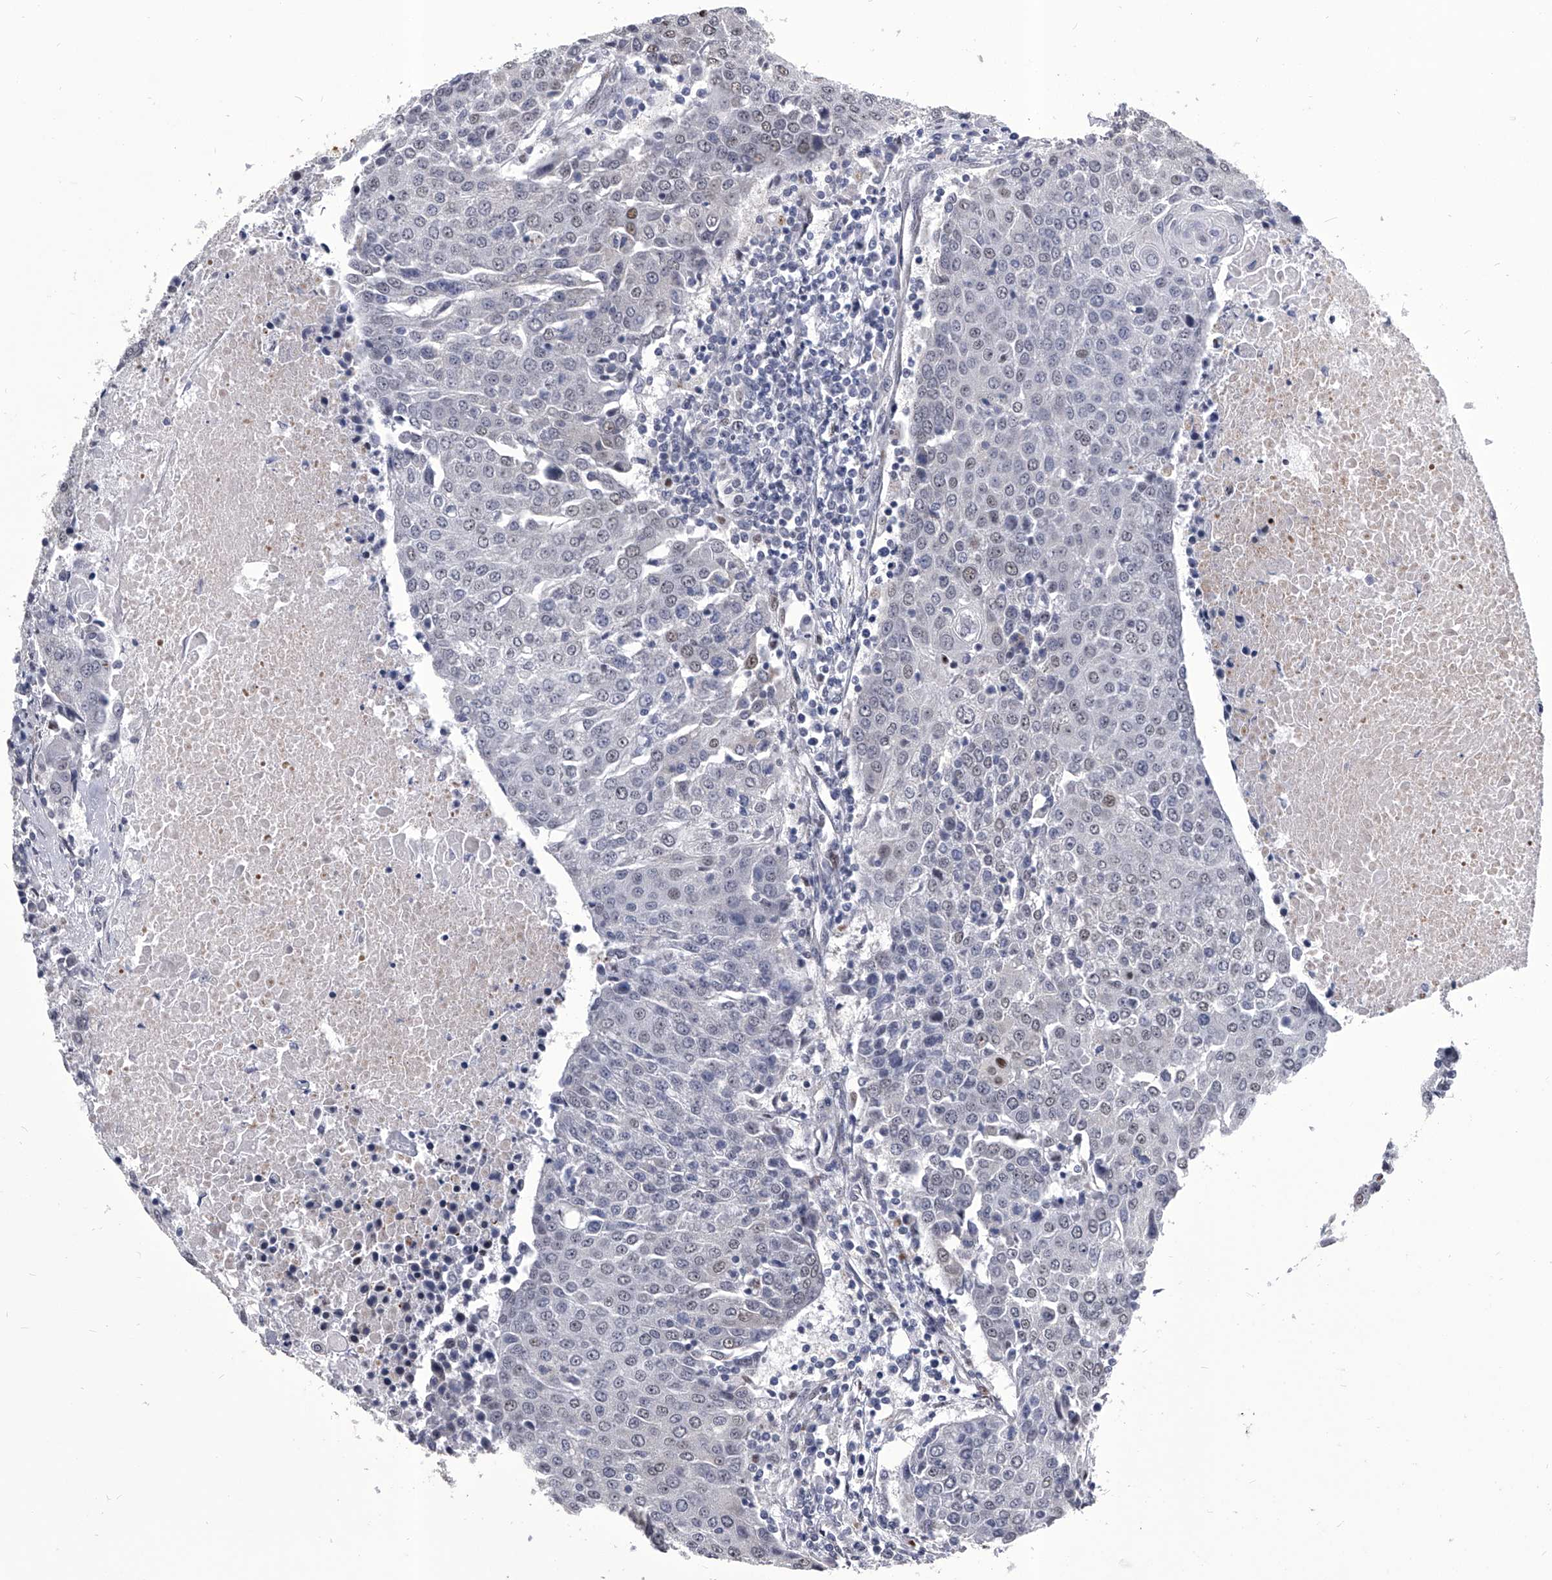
{"staining": {"intensity": "weak", "quantity": "<25%", "location": "nuclear"}, "tissue": "urothelial cancer", "cell_type": "Tumor cells", "image_type": "cancer", "snomed": [{"axis": "morphology", "description": "Urothelial carcinoma, High grade"}, {"axis": "topography", "description": "Urinary bladder"}], "caption": "DAB immunohistochemical staining of urothelial cancer reveals no significant expression in tumor cells.", "gene": "CMTR1", "patient": {"sex": "female", "age": 85}}